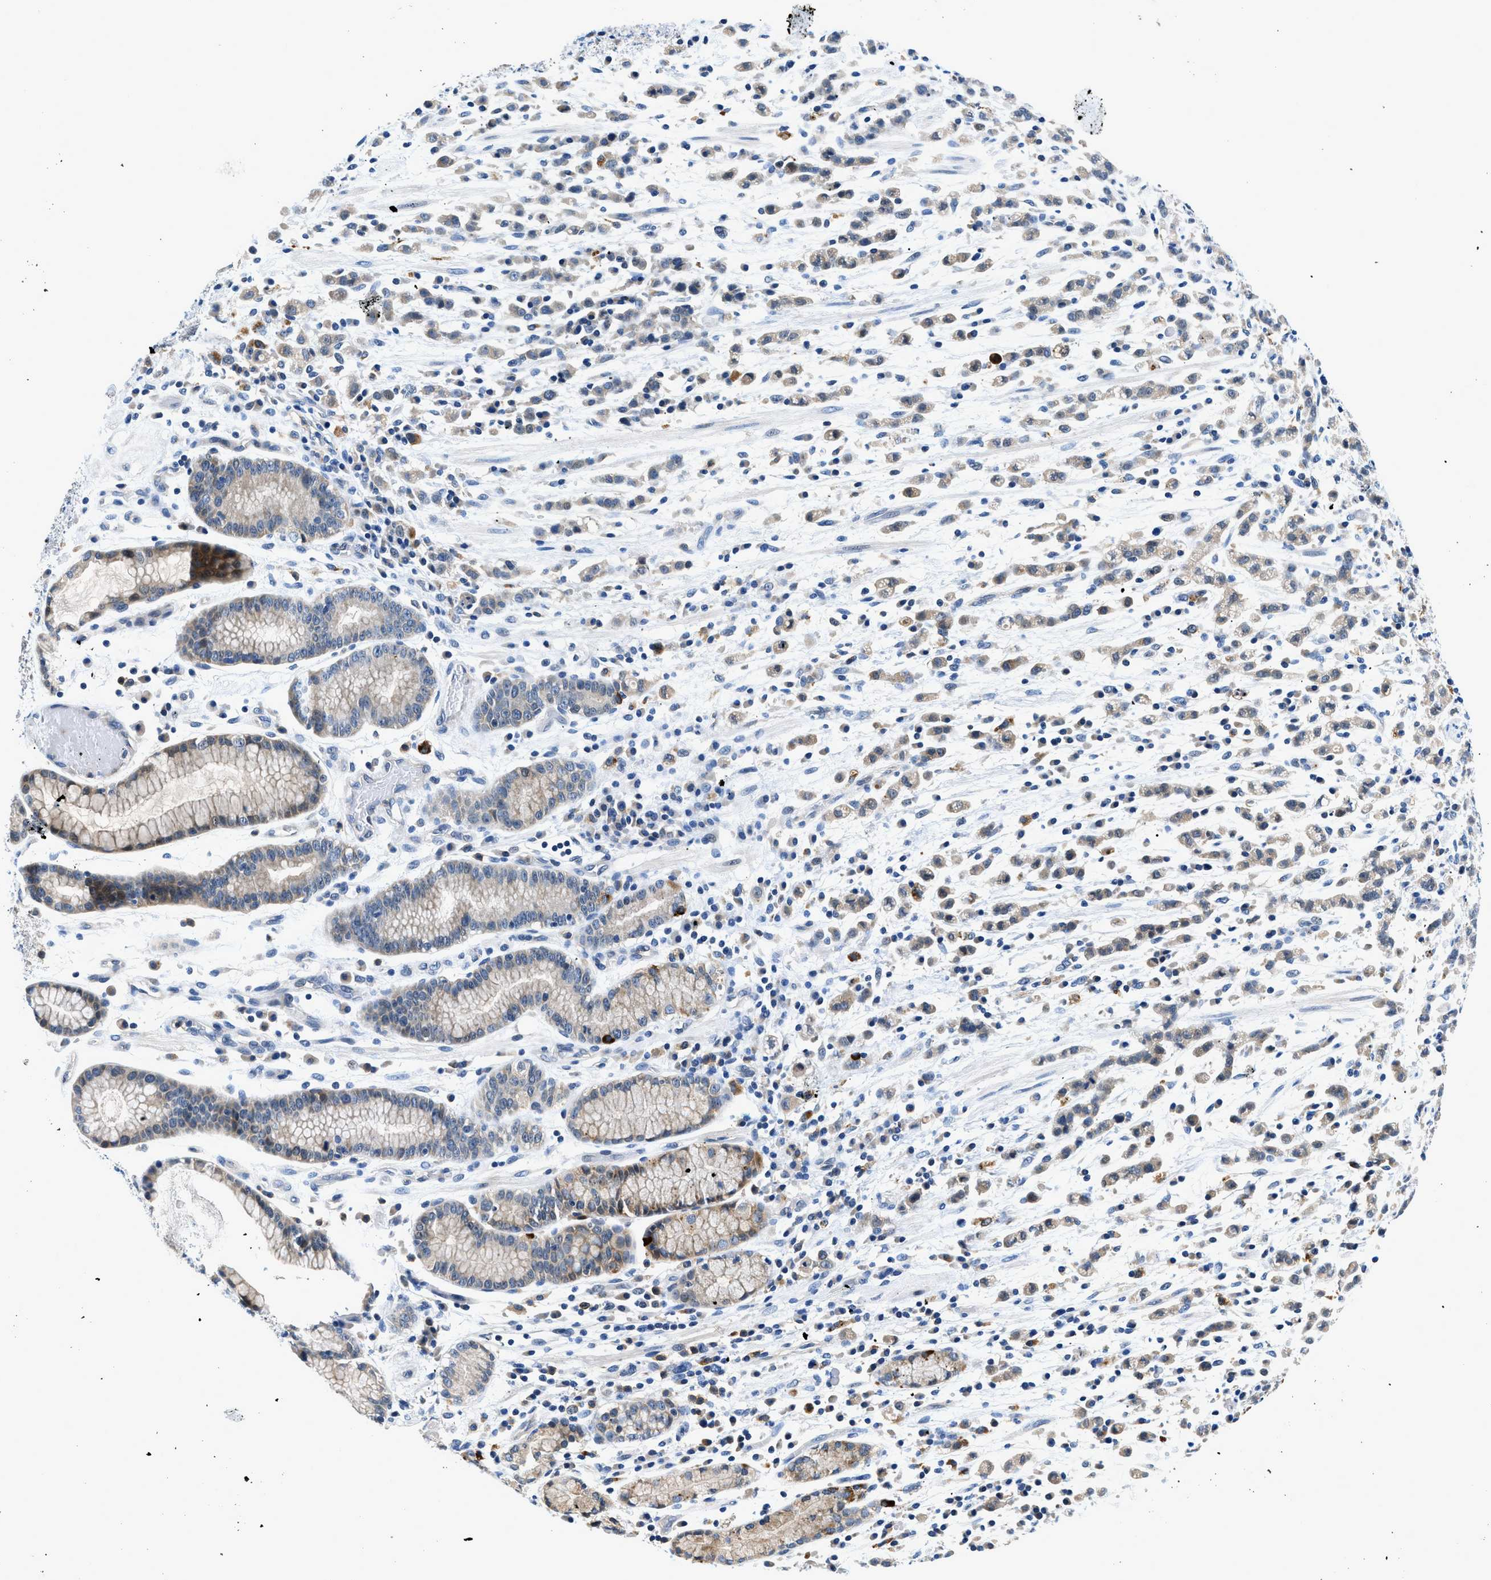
{"staining": {"intensity": "weak", "quantity": "<25%", "location": "cytoplasmic/membranous"}, "tissue": "stomach cancer", "cell_type": "Tumor cells", "image_type": "cancer", "snomed": [{"axis": "morphology", "description": "Adenocarcinoma, NOS"}, {"axis": "topography", "description": "Stomach, lower"}], "caption": "Tumor cells are negative for protein expression in human stomach cancer.", "gene": "ADGRE3", "patient": {"sex": "male", "age": 88}}